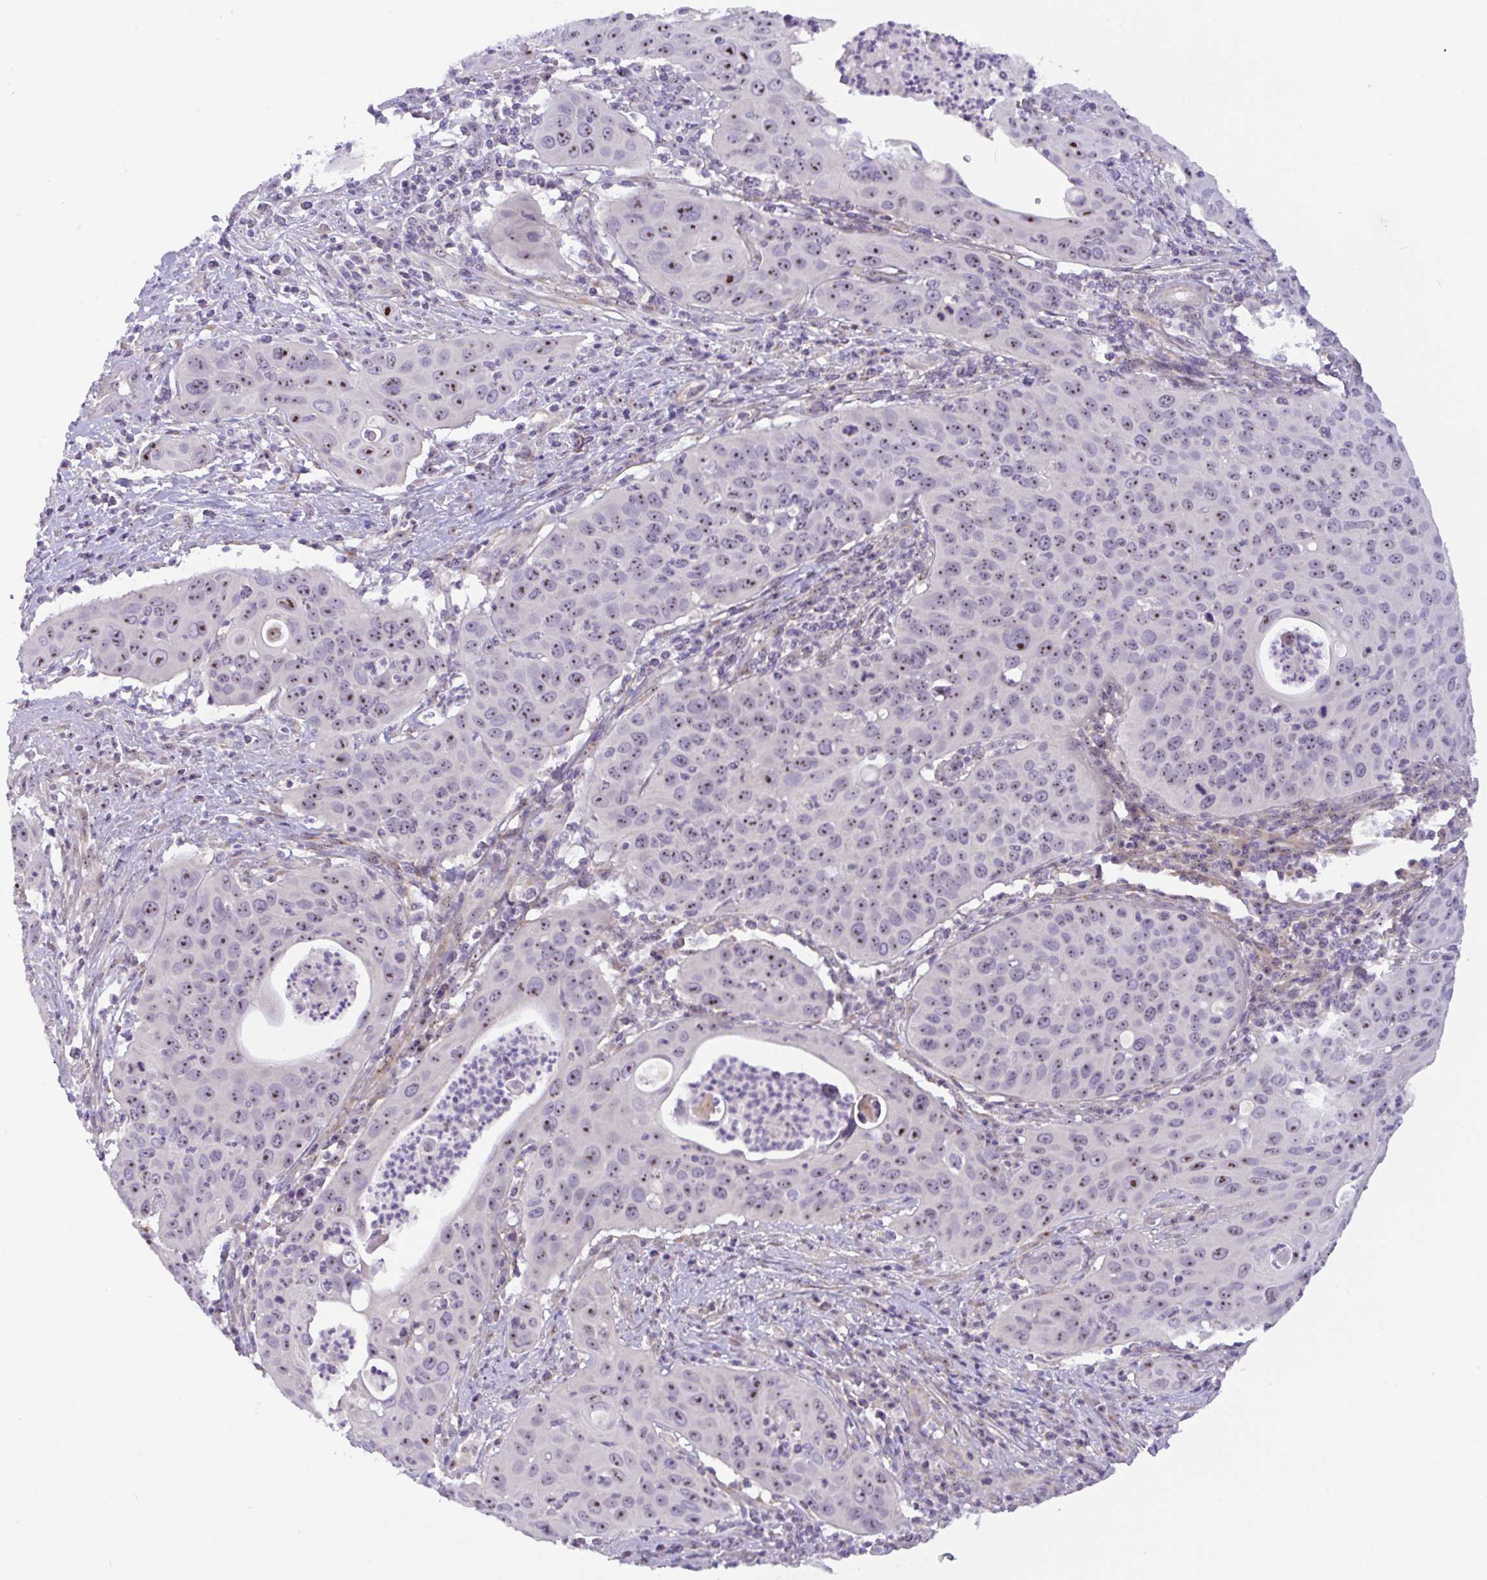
{"staining": {"intensity": "moderate", "quantity": "25%-75%", "location": "nuclear"}, "tissue": "cervical cancer", "cell_type": "Tumor cells", "image_type": "cancer", "snomed": [{"axis": "morphology", "description": "Squamous cell carcinoma, NOS"}, {"axis": "topography", "description": "Cervix"}], "caption": "Immunohistochemical staining of cervical squamous cell carcinoma demonstrates medium levels of moderate nuclear expression in approximately 25%-75% of tumor cells.", "gene": "MXRA8", "patient": {"sex": "female", "age": 36}}